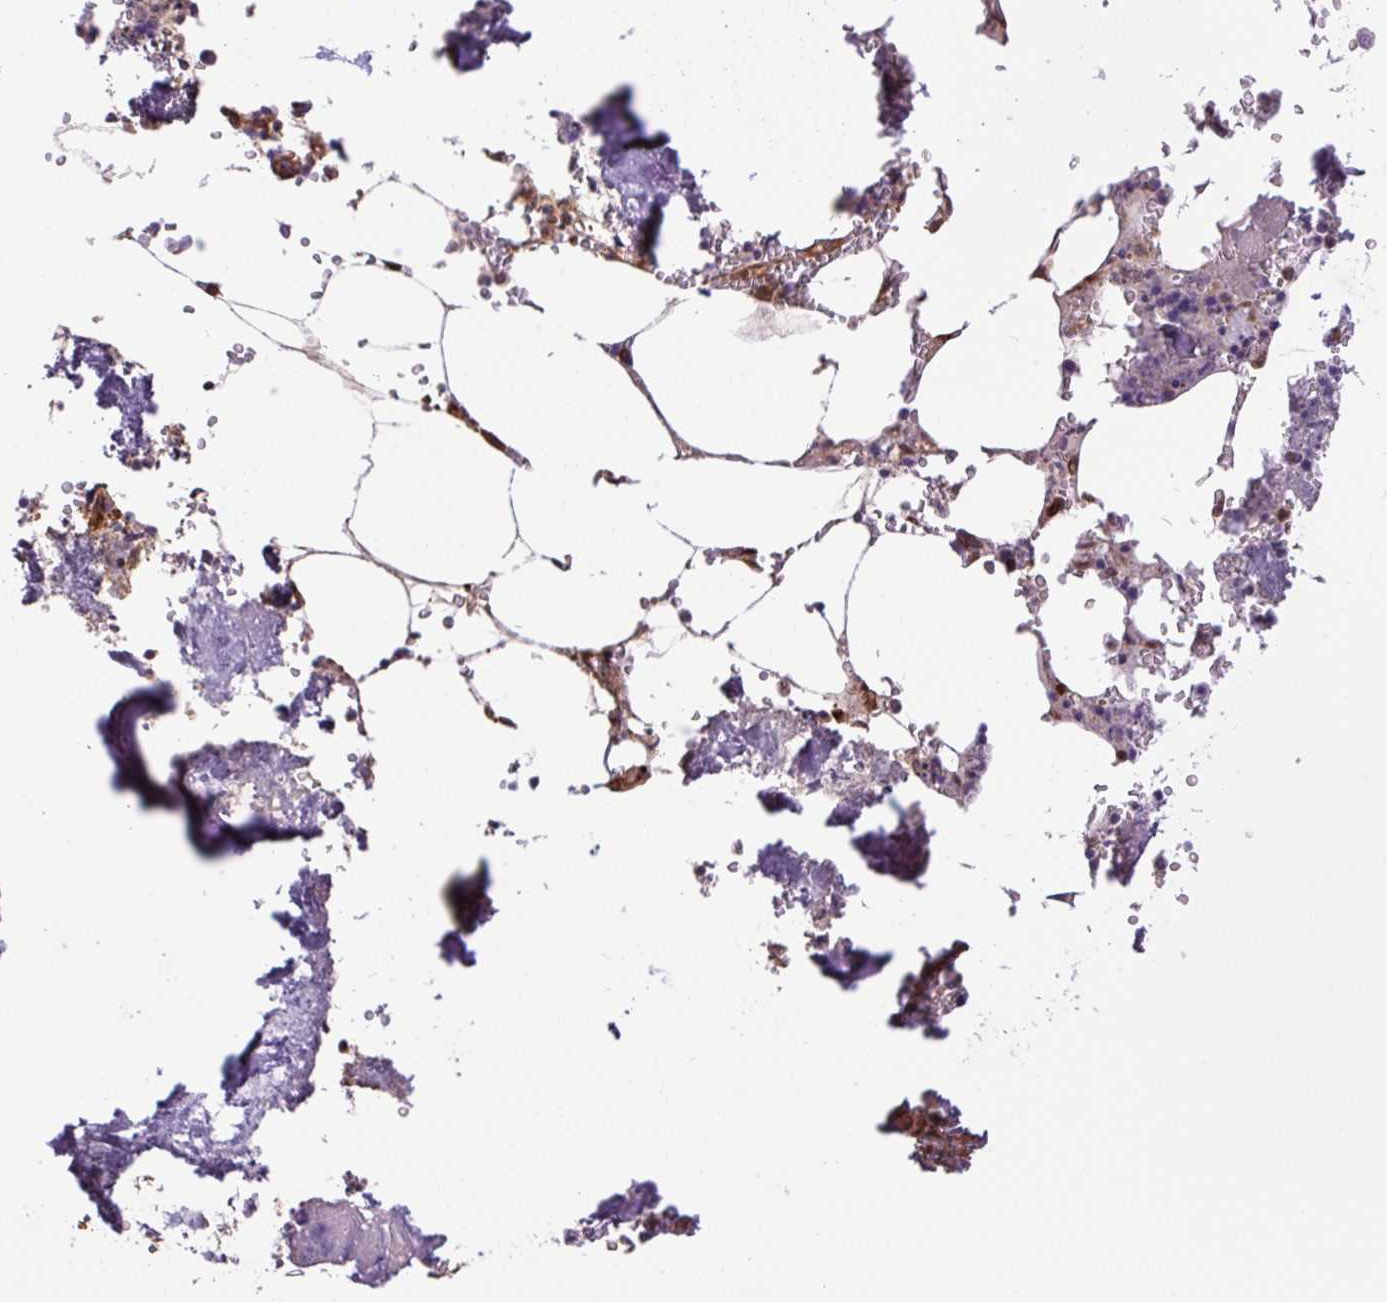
{"staining": {"intensity": "moderate", "quantity": "<25%", "location": "cytoplasmic/membranous"}, "tissue": "bone marrow", "cell_type": "Hematopoietic cells", "image_type": "normal", "snomed": [{"axis": "morphology", "description": "Normal tissue, NOS"}, {"axis": "topography", "description": "Bone marrow"}], "caption": "Moderate cytoplasmic/membranous staining is seen in approximately <25% of hematopoietic cells in benign bone marrow. (DAB = brown stain, brightfield microscopy at high magnification).", "gene": "SEPTIN10", "patient": {"sex": "male", "age": 54}}